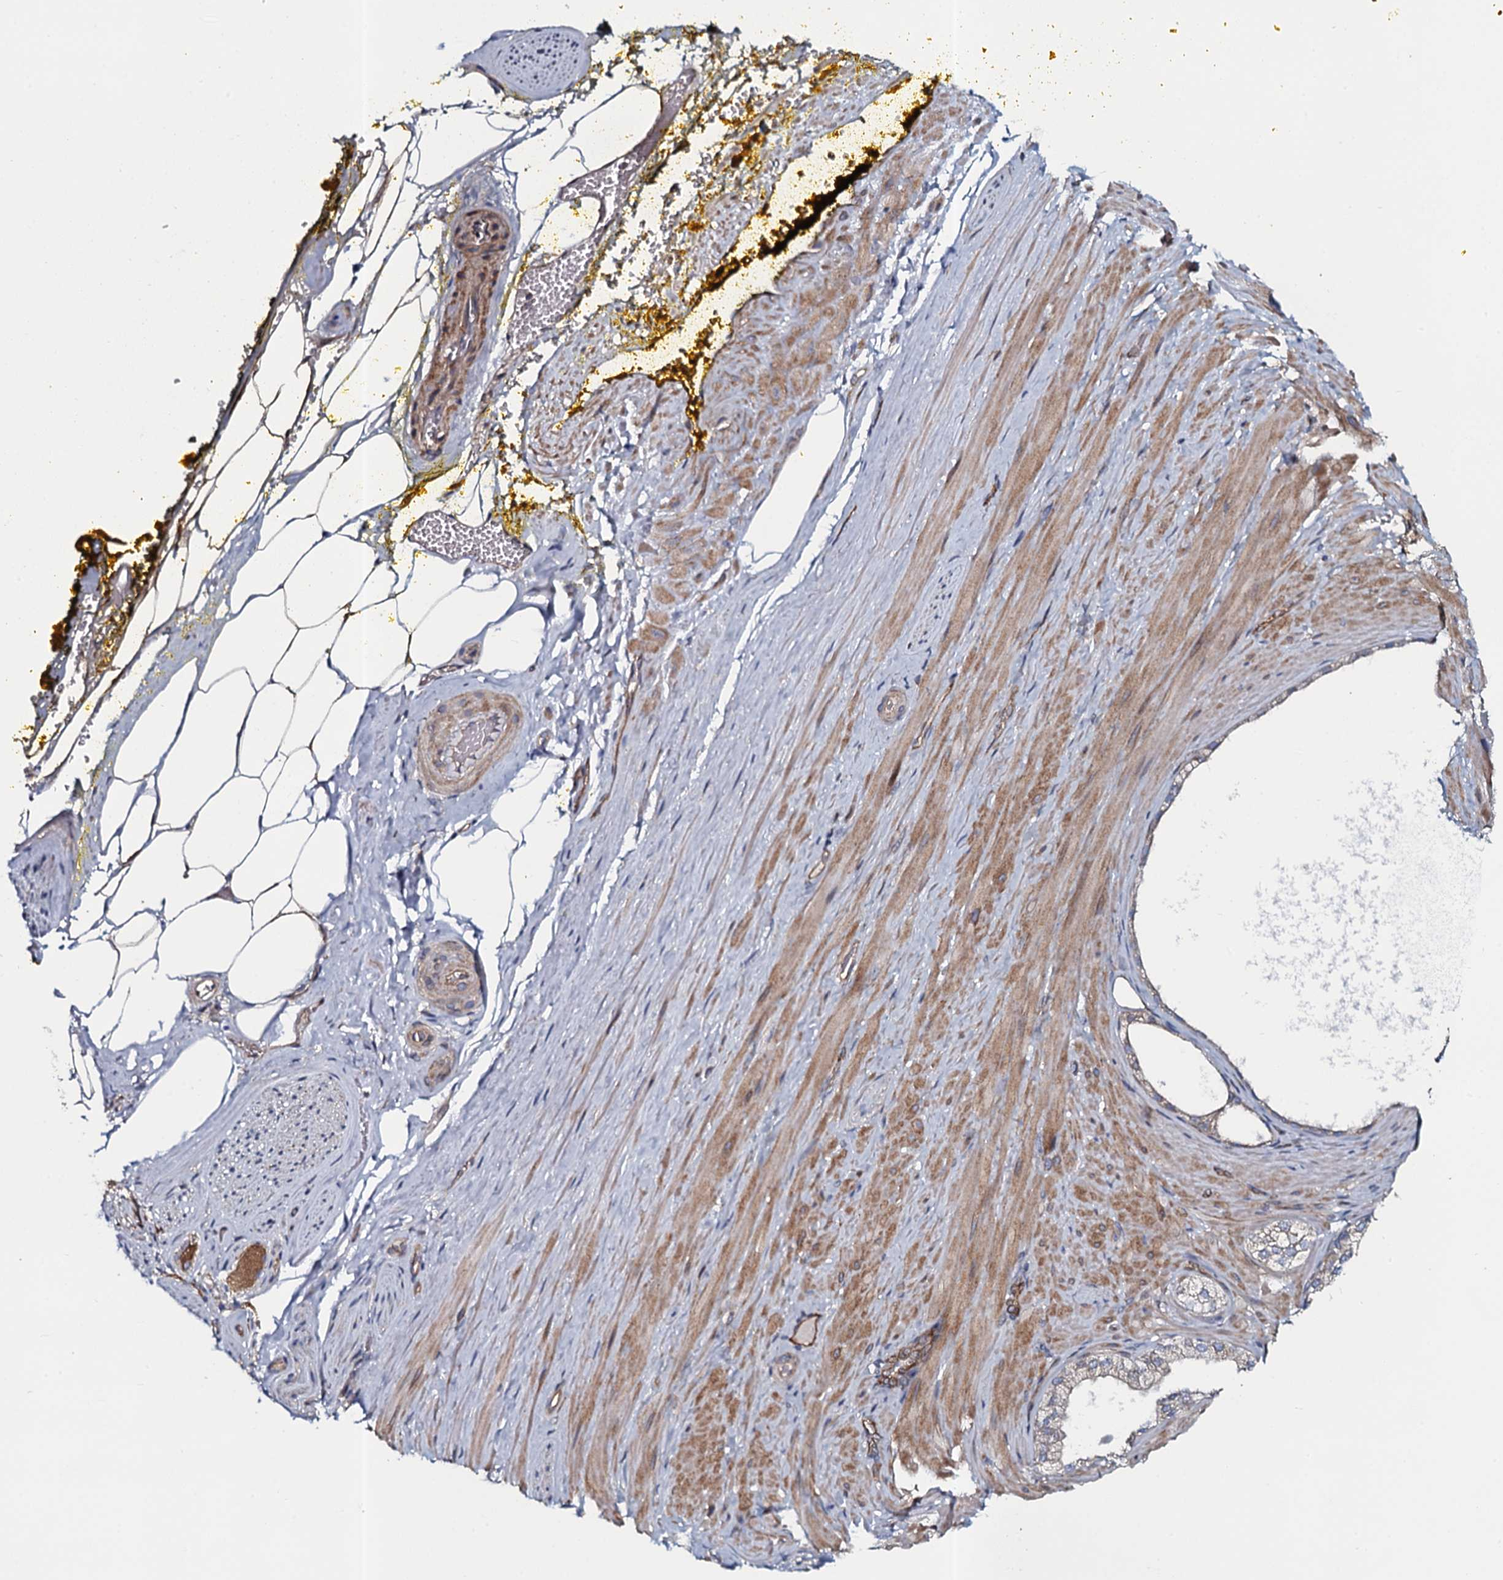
{"staining": {"intensity": "weak", "quantity": "25%-75%", "location": "cytoplasmic/membranous"}, "tissue": "adipose tissue", "cell_type": "Adipocytes", "image_type": "normal", "snomed": [{"axis": "morphology", "description": "Normal tissue, NOS"}, {"axis": "morphology", "description": "Adenocarcinoma, Low grade"}, {"axis": "topography", "description": "Prostate"}, {"axis": "topography", "description": "Peripheral nerve tissue"}], "caption": "High-power microscopy captured an immunohistochemistry (IHC) image of unremarkable adipose tissue, revealing weak cytoplasmic/membranous staining in about 25%-75% of adipocytes. The staining was performed using DAB, with brown indicating positive protein expression. Nuclei are stained blue with hematoxylin.", "gene": "TMEM151A", "patient": {"sex": "male", "age": 63}}